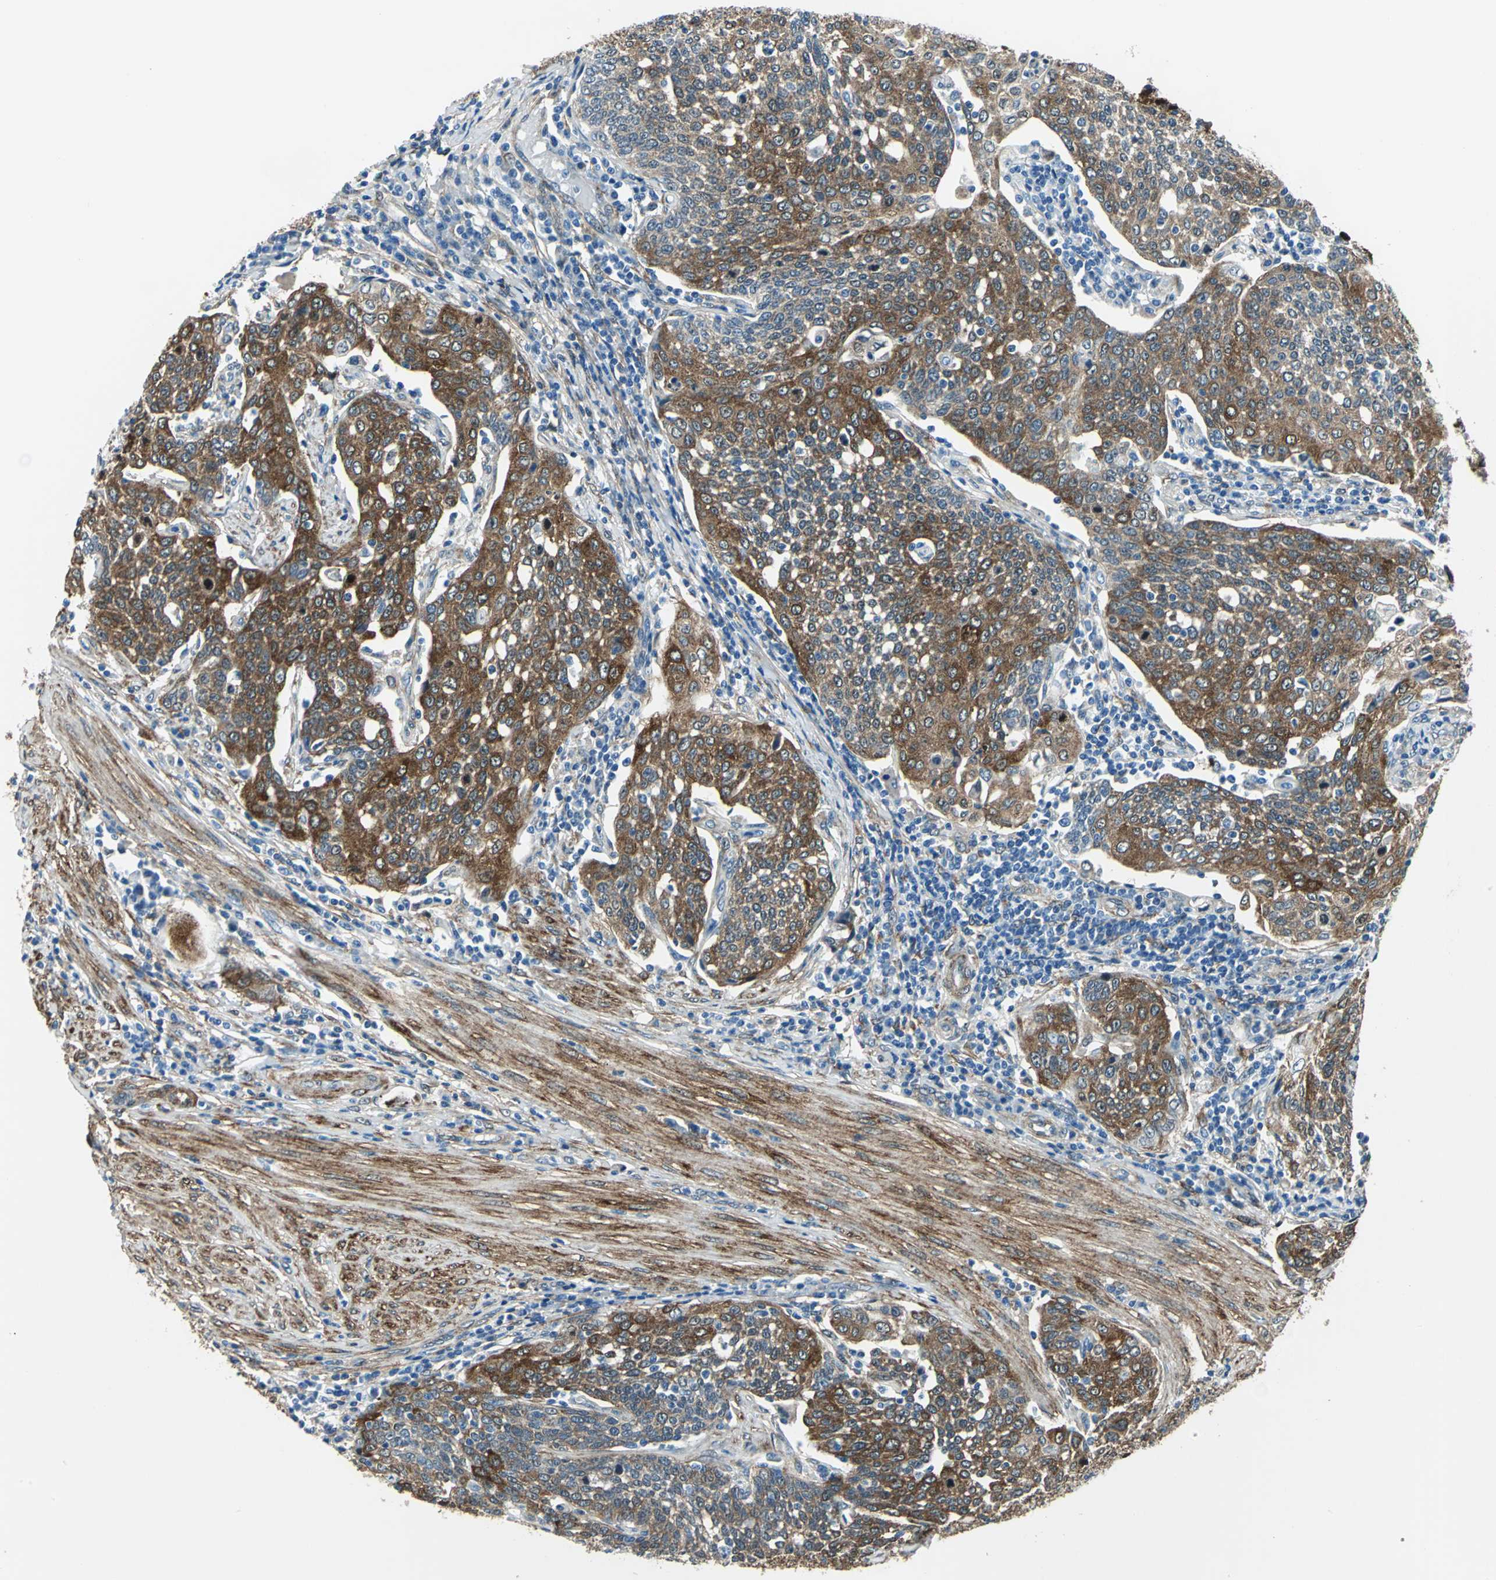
{"staining": {"intensity": "moderate", "quantity": ">75%", "location": "cytoplasmic/membranous"}, "tissue": "cervical cancer", "cell_type": "Tumor cells", "image_type": "cancer", "snomed": [{"axis": "morphology", "description": "Squamous cell carcinoma, NOS"}, {"axis": "topography", "description": "Cervix"}], "caption": "This photomicrograph displays immunohistochemistry (IHC) staining of cervical cancer, with medium moderate cytoplasmic/membranous positivity in approximately >75% of tumor cells.", "gene": "HSPB1", "patient": {"sex": "female", "age": 34}}